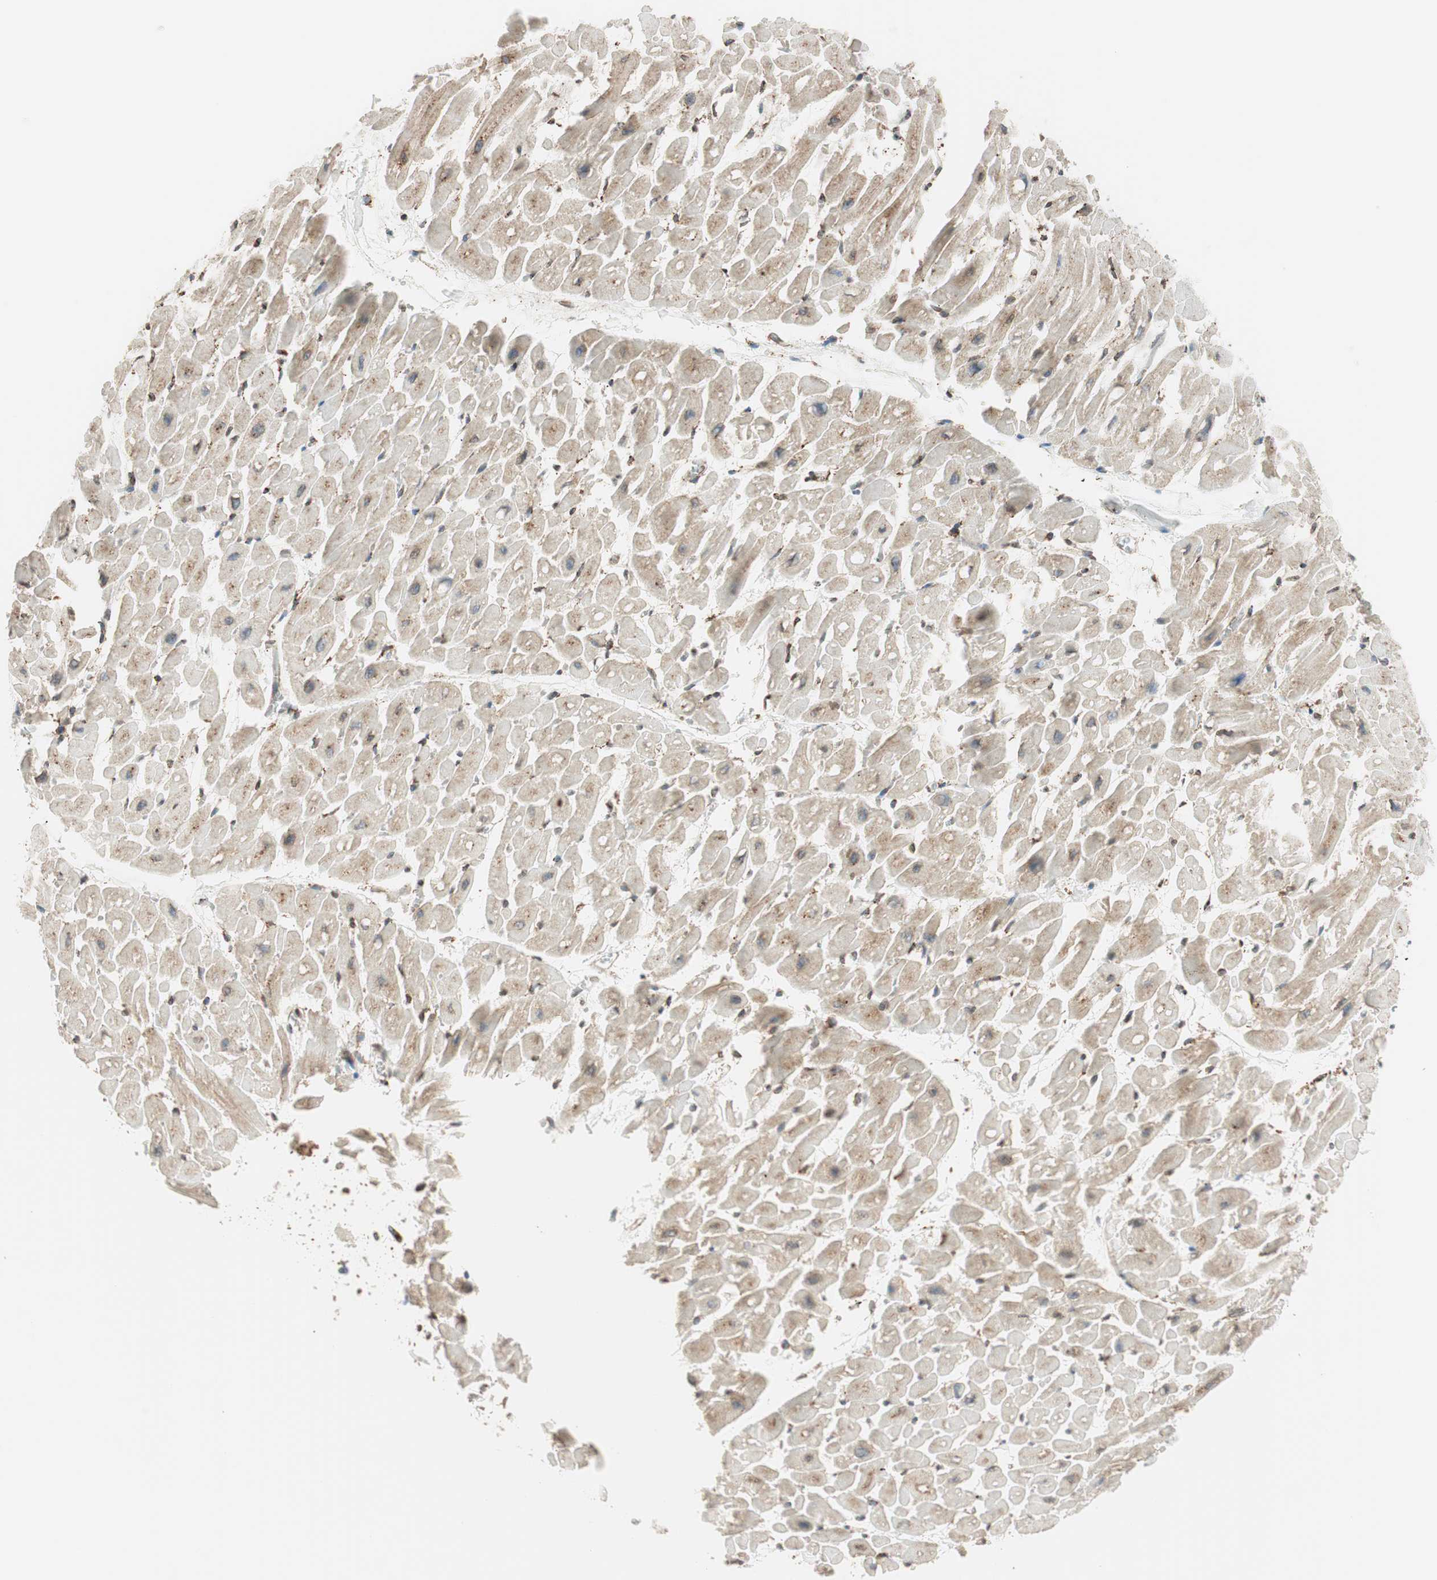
{"staining": {"intensity": "weak", "quantity": ">75%", "location": "cytoplasmic/membranous"}, "tissue": "heart muscle", "cell_type": "Cardiomyocytes", "image_type": "normal", "snomed": [{"axis": "morphology", "description": "Normal tissue, NOS"}, {"axis": "topography", "description": "Heart"}], "caption": "IHC photomicrograph of normal heart muscle: heart muscle stained using IHC exhibits low levels of weak protein expression localized specifically in the cytoplasmic/membranous of cardiomyocytes, appearing as a cytoplasmic/membranous brown color.", "gene": "PRKCSH", "patient": {"sex": "male", "age": 45}}